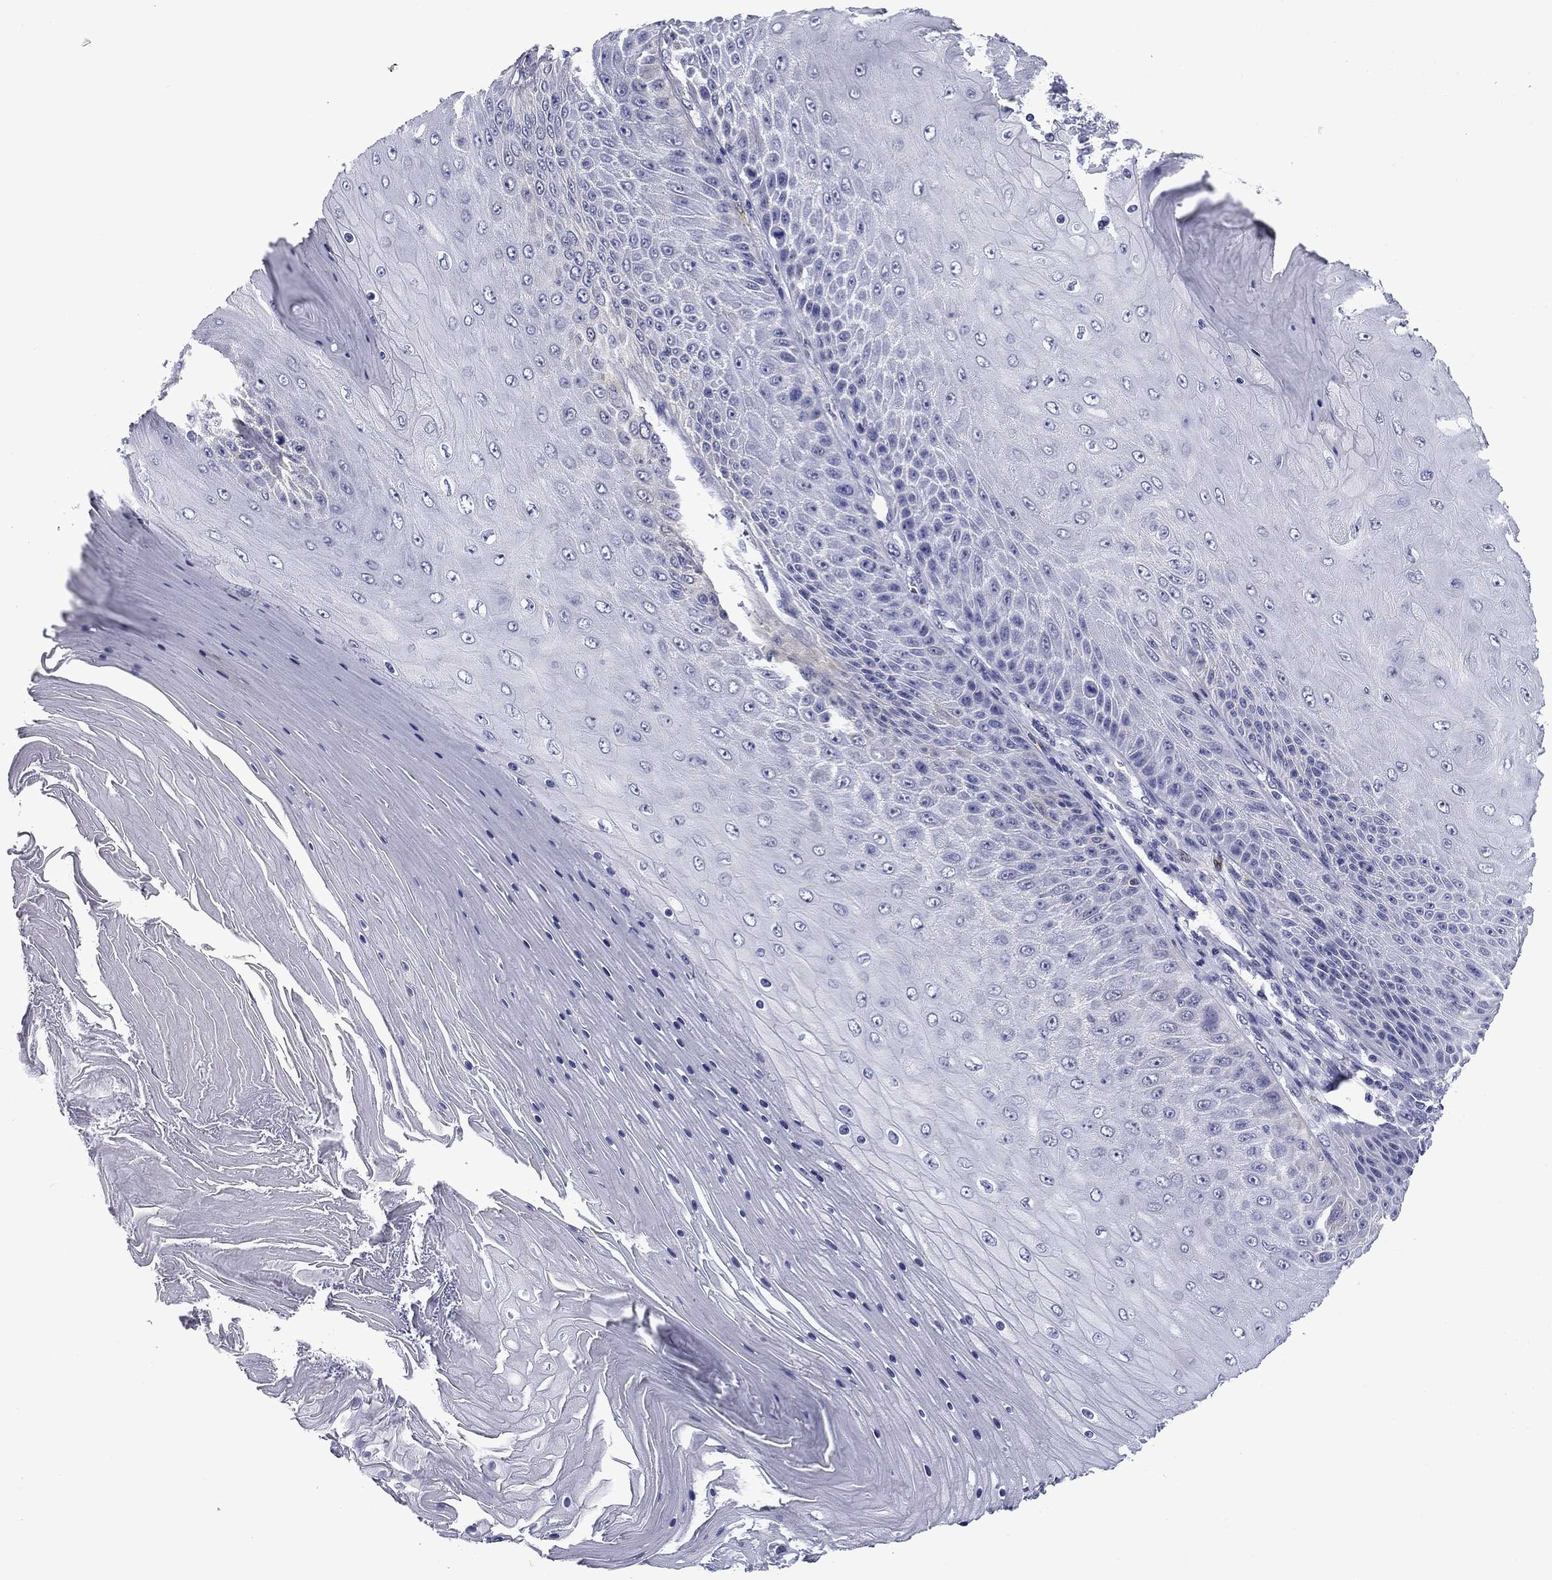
{"staining": {"intensity": "negative", "quantity": "none", "location": "none"}, "tissue": "skin cancer", "cell_type": "Tumor cells", "image_type": "cancer", "snomed": [{"axis": "morphology", "description": "Squamous cell carcinoma, NOS"}, {"axis": "topography", "description": "Skin"}], "caption": "DAB (3,3'-diaminobenzidine) immunohistochemical staining of human skin cancer shows no significant expression in tumor cells.", "gene": "BCL2L14", "patient": {"sex": "male", "age": 62}}